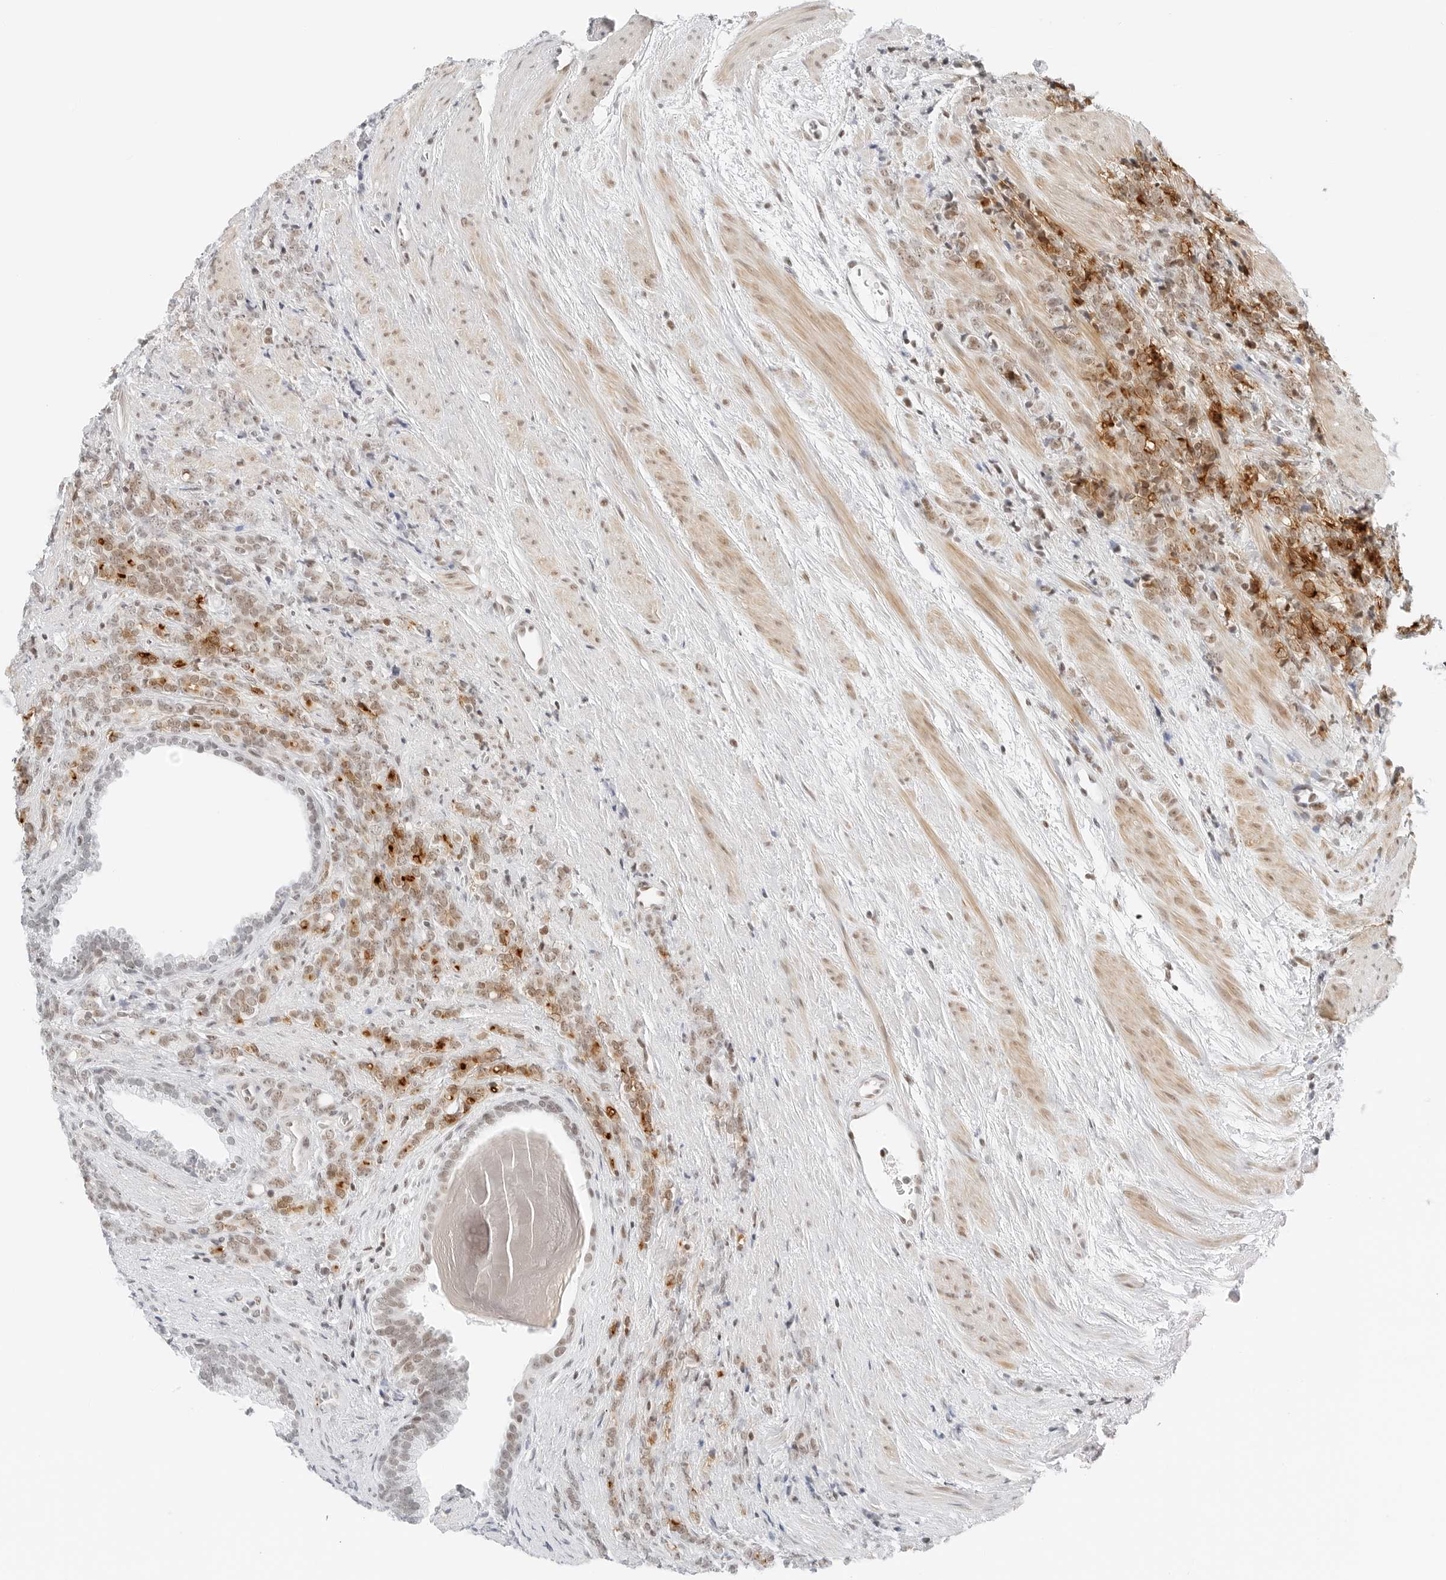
{"staining": {"intensity": "strong", "quantity": "25%-75%", "location": "cytoplasmic/membranous,nuclear"}, "tissue": "prostate cancer", "cell_type": "Tumor cells", "image_type": "cancer", "snomed": [{"axis": "morphology", "description": "Adenocarcinoma, High grade"}, {"axis": "topography", "description": "Prostate"}], "caption": "Prostate cancer stained for a protein reveals strong cytoplasmic/membranous and nuclear positivity in tumor cells.", "gene": "CRTC2", "patient": {"sex": "male", "age": 62}}